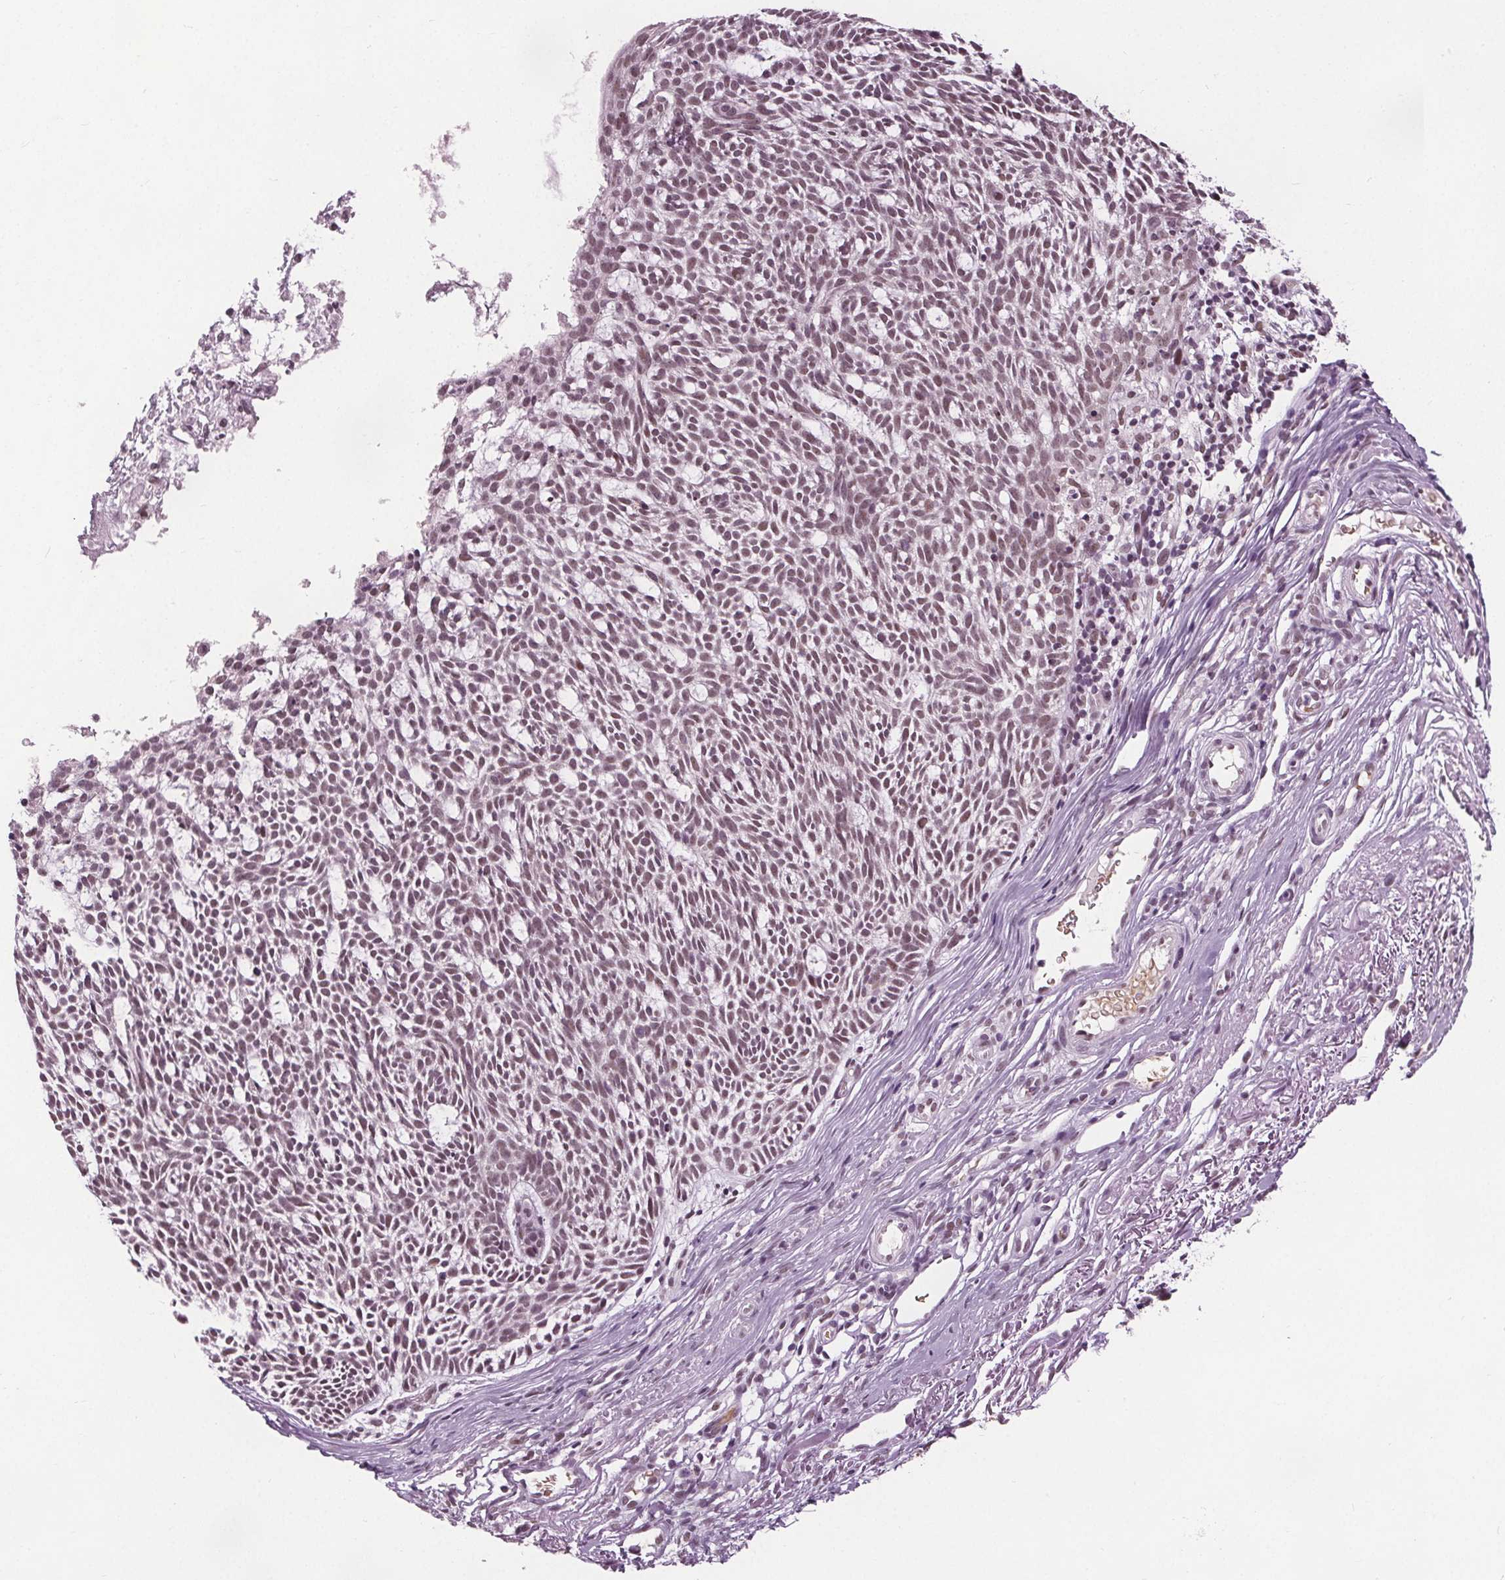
{"staining": {"intensity": "moderate", "quantity": ">75%", "location": "nuclear"}, "tissue": "skin cancer", "cell_type": "Tumor cells", "image_type": "cancer", "snomed": [{"axis": "morphology", "description": "Normal tissue, NOS"}, {"axis": "morphology", "description": "Basal cell carcinoma"}, {"axis": "topography", "description": "Skin"}], "caption": "The photomicrograph demonstrates a brown stain indicating the presence of a protein in the nuclear of tumor cells in skin basal cell carcinoma.", "gene": "IWS1", "patient": {"sex": "male", "age": 68}}